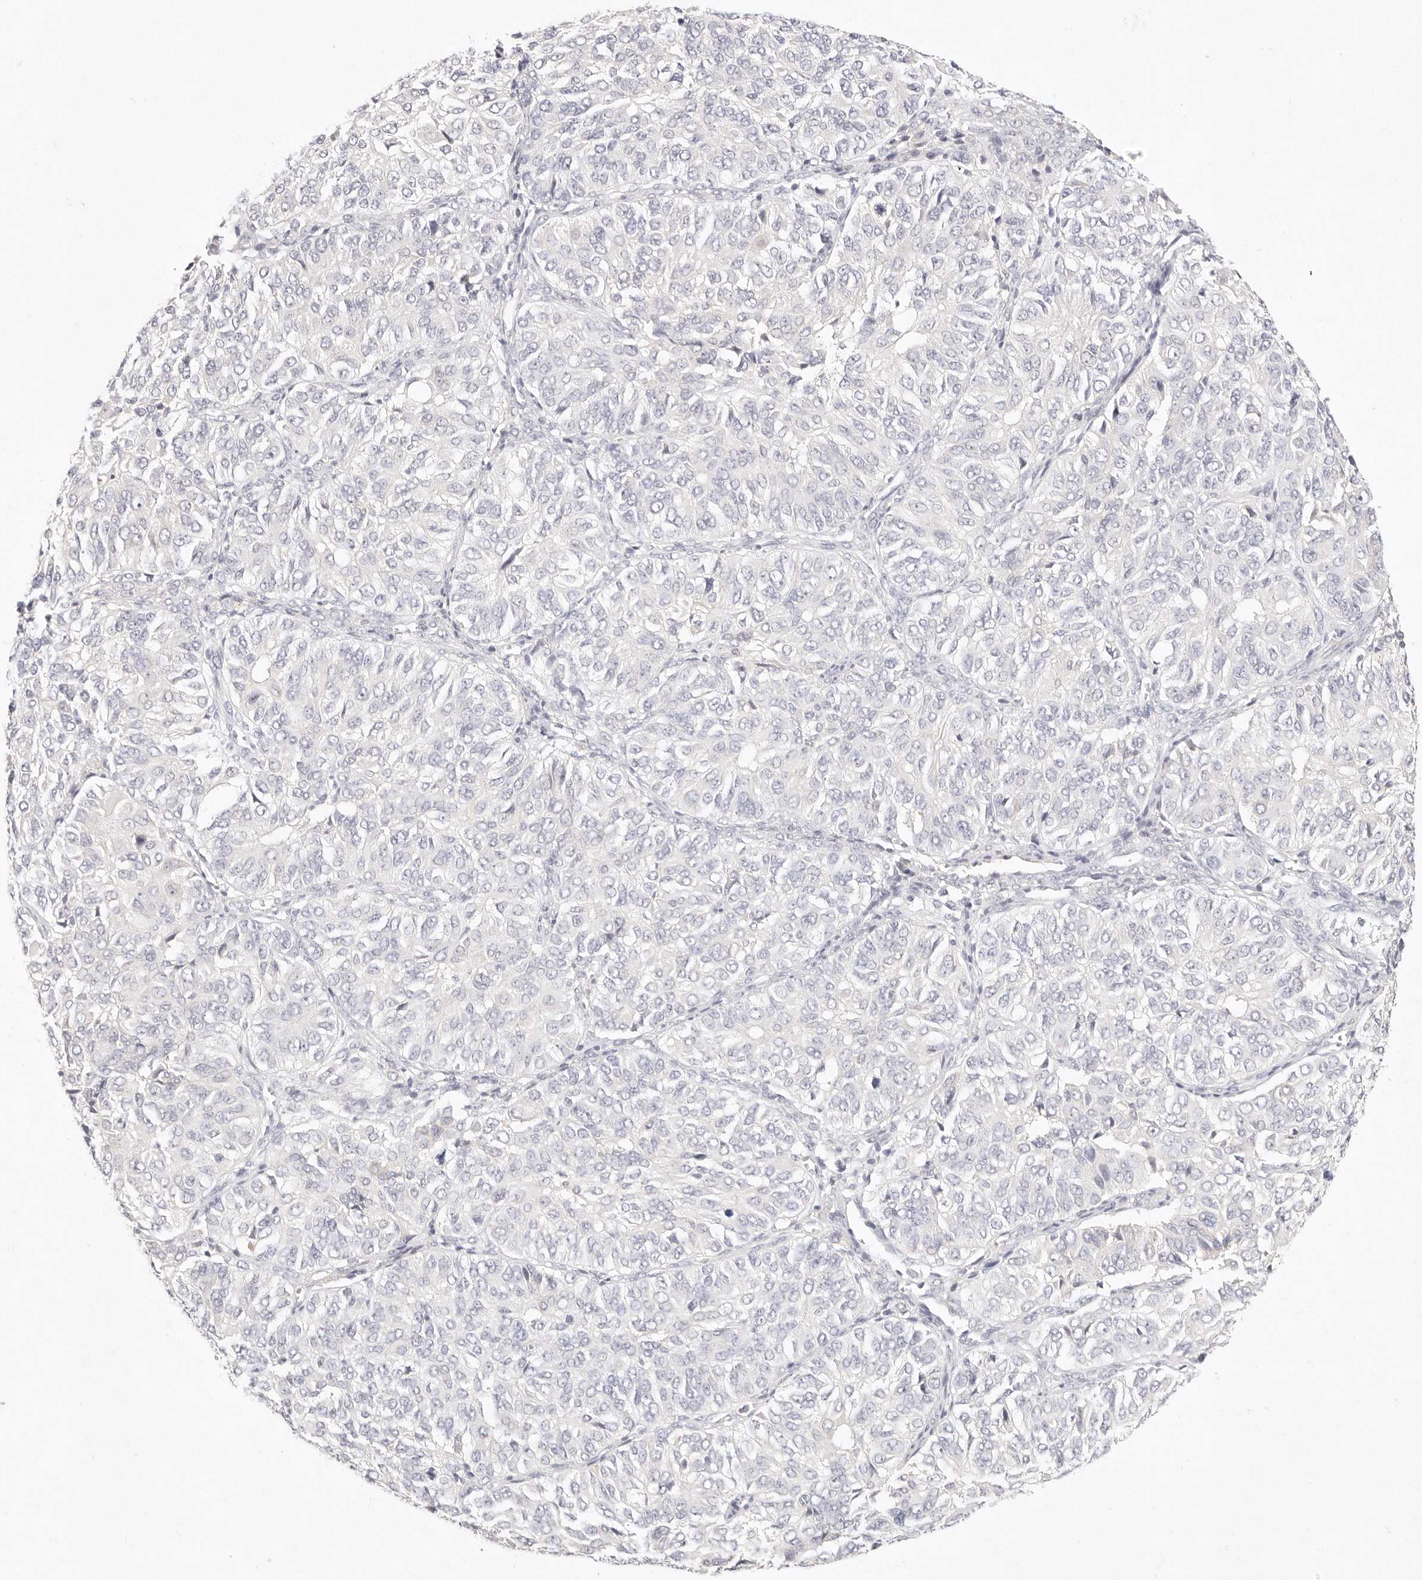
{"staining": {"intensity": "negative", "quantity": "none", "location": "none"}, "tissue": "ovarian cancer", "cell_type": "Tumor cells", "image_type": "cancer", "snomed": [{"axis": "morphology", "description": "Carcinoma, endometroid"}, {"axis": "topography", "description": "Ovary"}], "caption": "Image shows no significant protein staining in tumor cells of ovarian cancer (endometroid carcinoma).", "gene": "GPR84", "patient": {"sex": "female", "age": 51}}